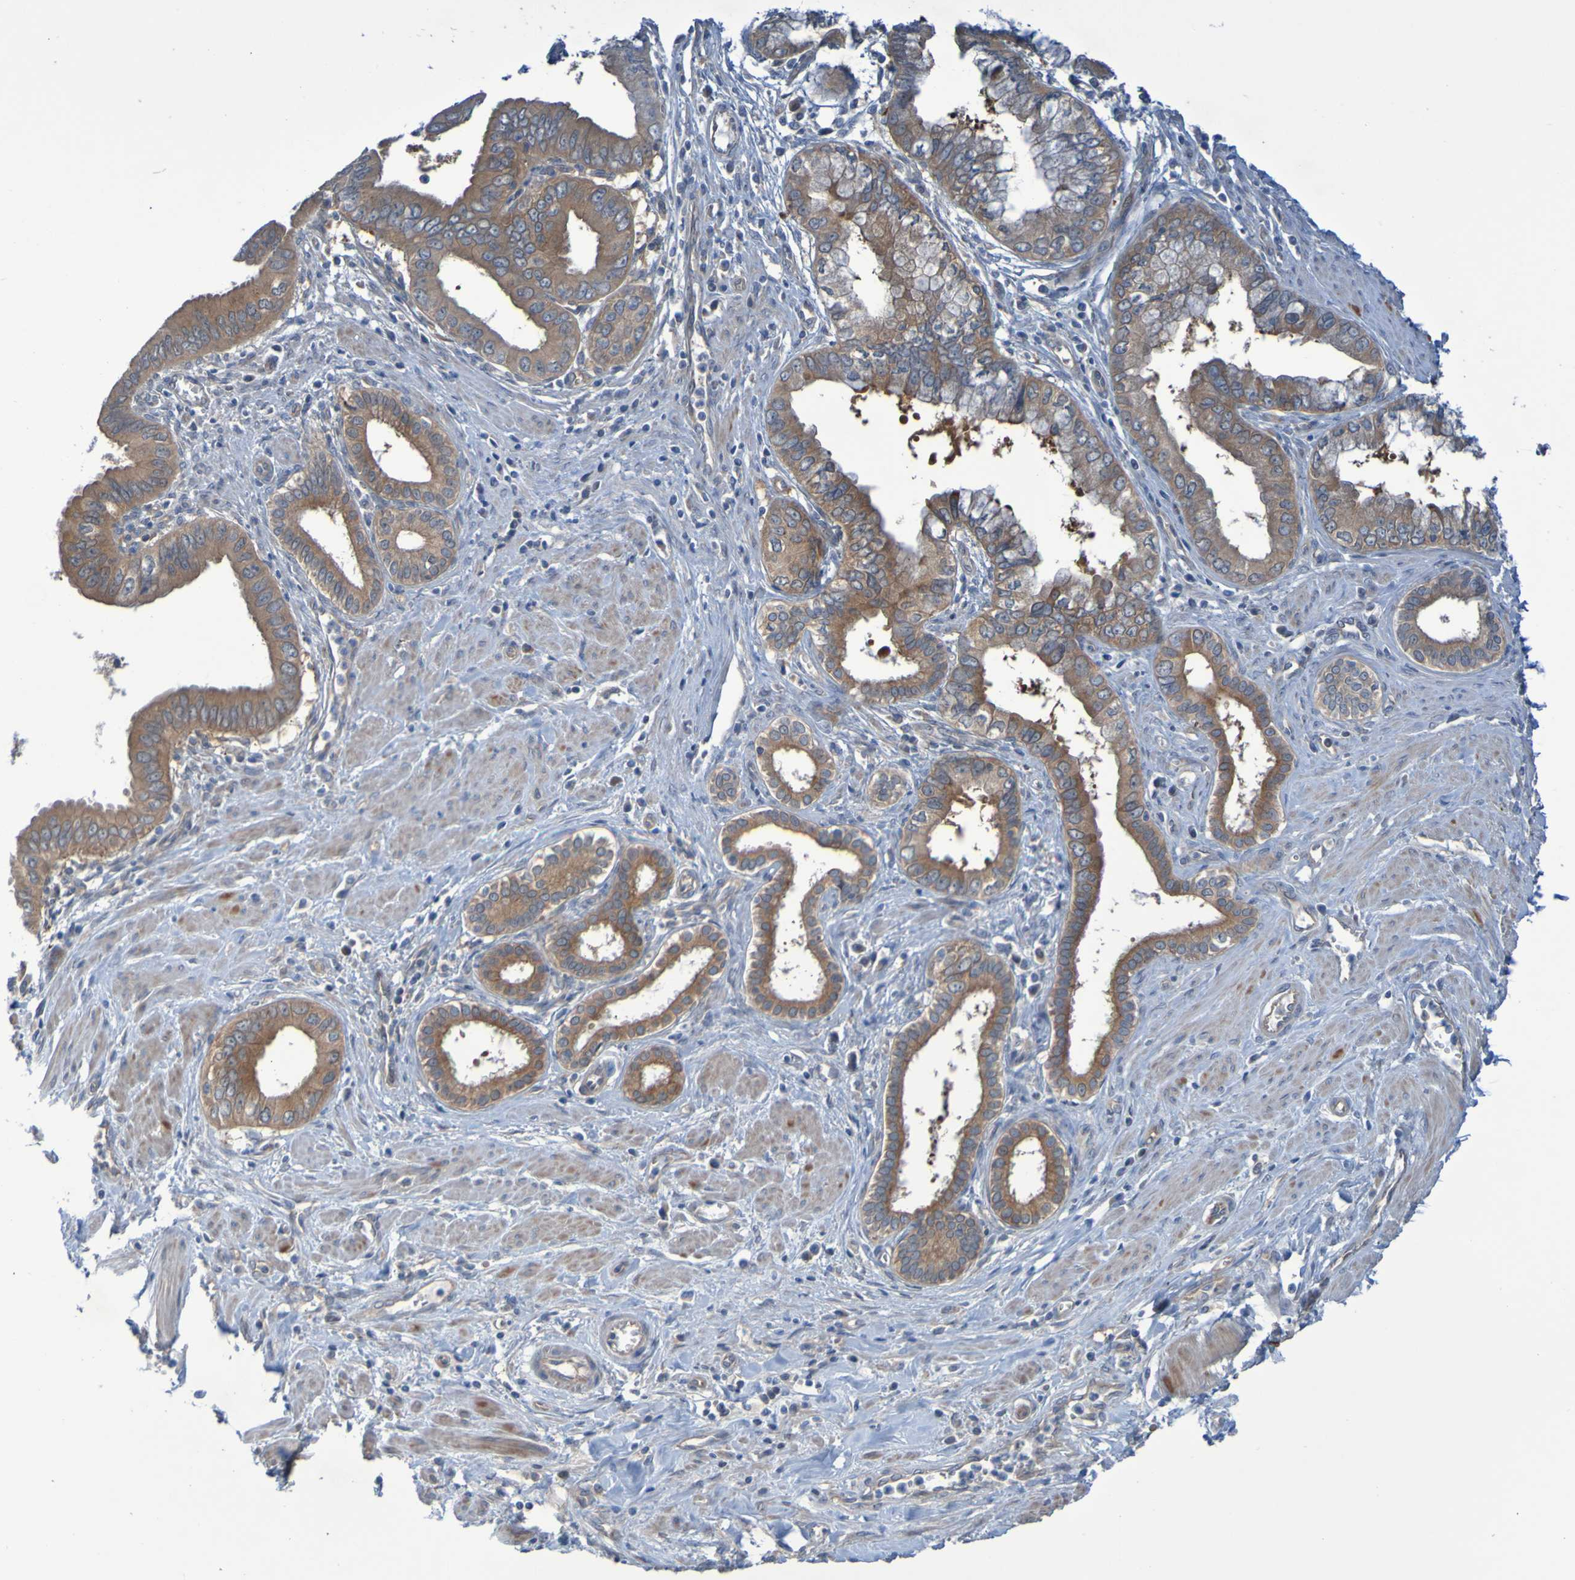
{"staining": {"intensity": "moderate", "quantity": ">75%", "location": "cytoplasmic/membranous"}, "tissue": "pancreatic cancer", "cell_type": "Tumor cells", "image_type": "cancer", "snomed": [{"axis": "morphology", "description": "Normal tissue, NOS"}, {"axis": "topography", "description": "Lymph node"}], "caption": "Tumor cells exhibit medium levels of moderate cytoplasmic/membranous expression in approximately >75% of cells in pancreatic cancer.", "gene": "NPRL3", "patient": {"sex": "male", "age": 50}}